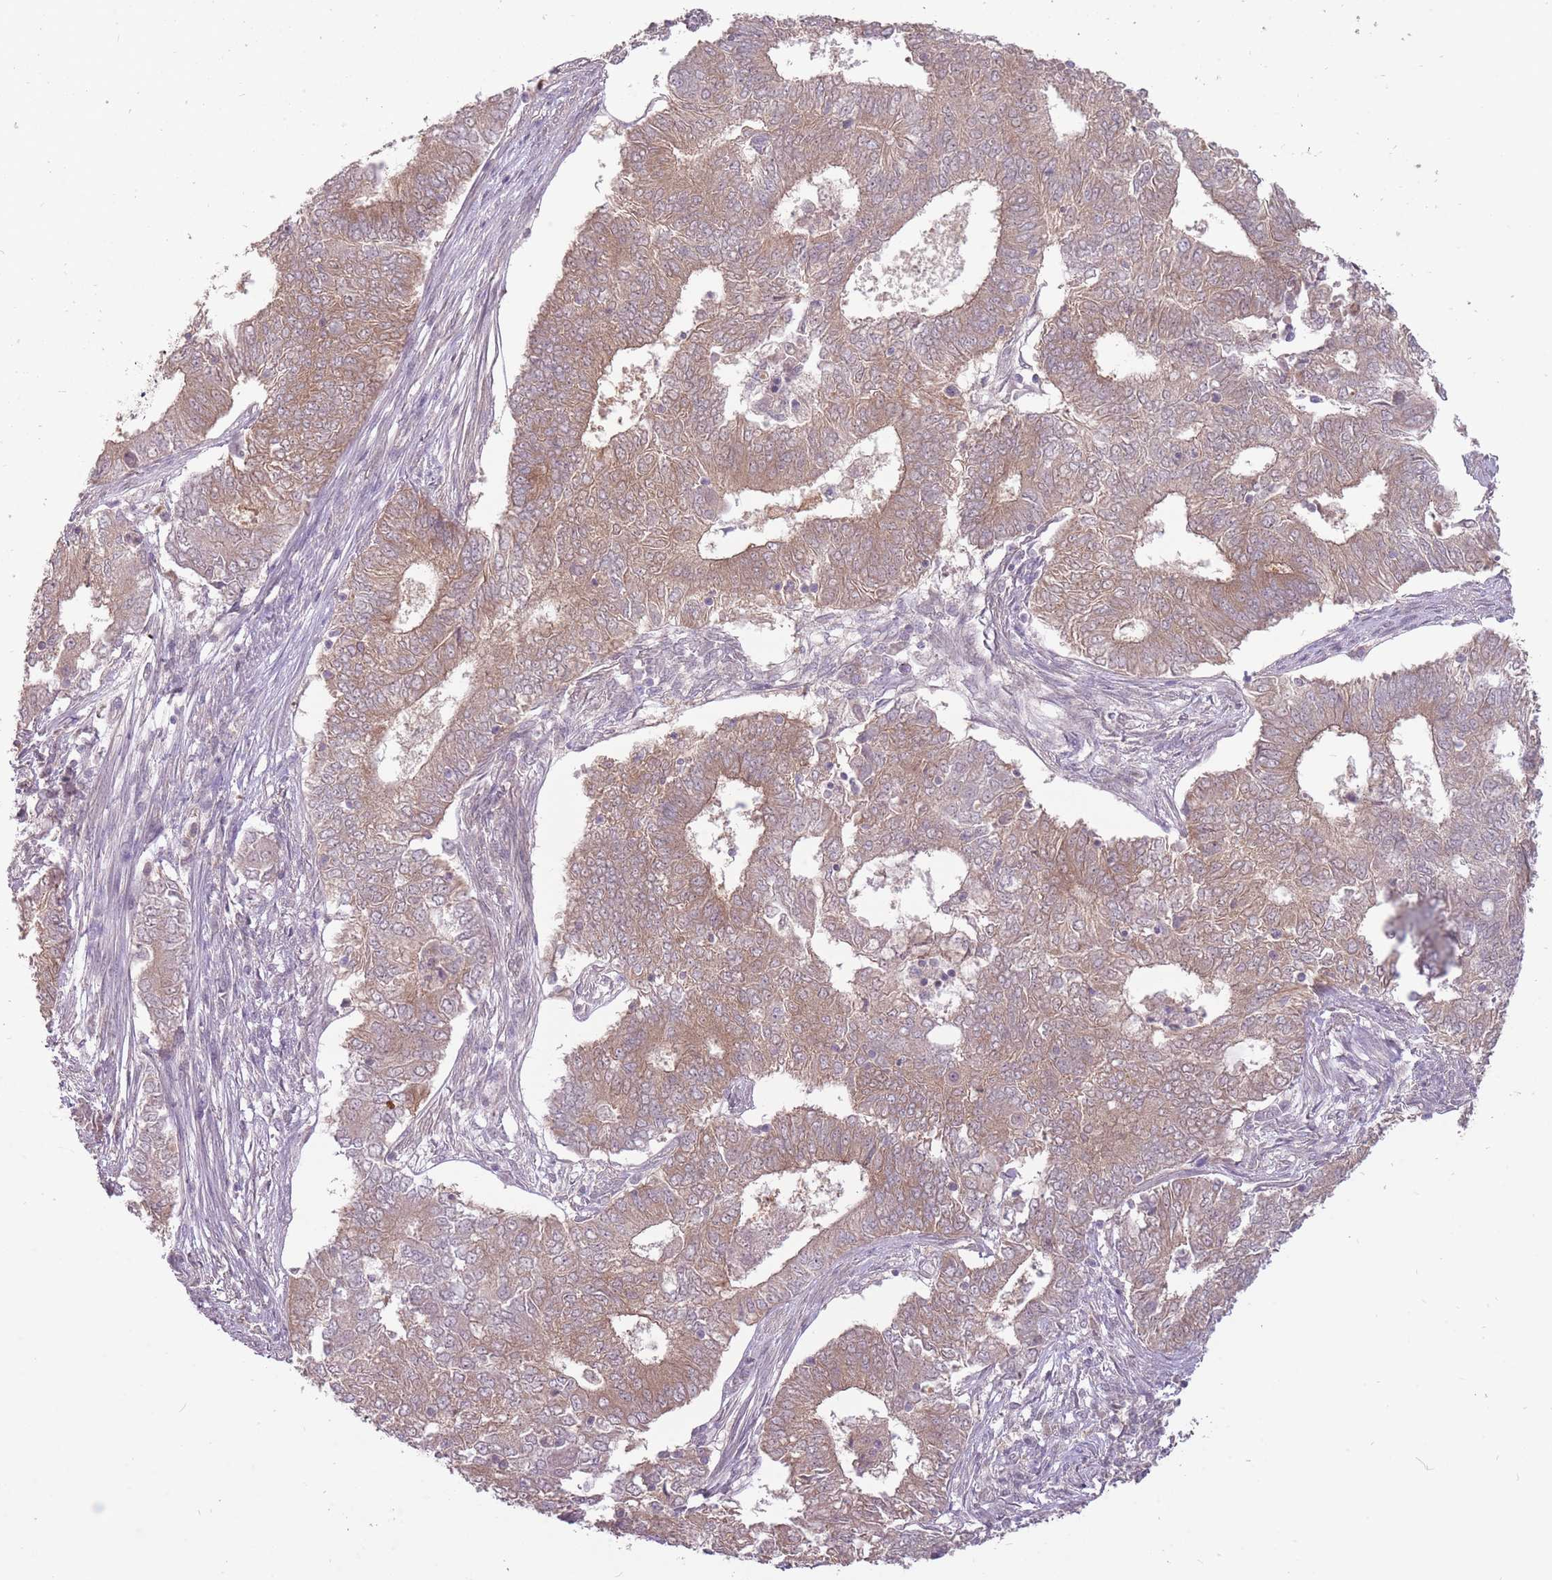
{"staining": {"intensity": "moderate", "quantity": ">75%", "location": "cytoplasmic/membranous"}, "tissue": "endometrial cancer", "cell_type": "Tumor cells", "image_type": "cancer", "snomed": [{"axis": "morphology", "description": "Adenocarcinoma, NOS"}, {"axis": "topography", "description": "Endometrium"}], "caption": "Protein staining of endometrial adenocarcinoma tissue demonstrates moderate cytoplasmic/membranous staining in about >75% of tumor cells. Nuclei are stained in blue.", "gene": "LRATD2", "patient": {"sex": "female", "age": 62}}